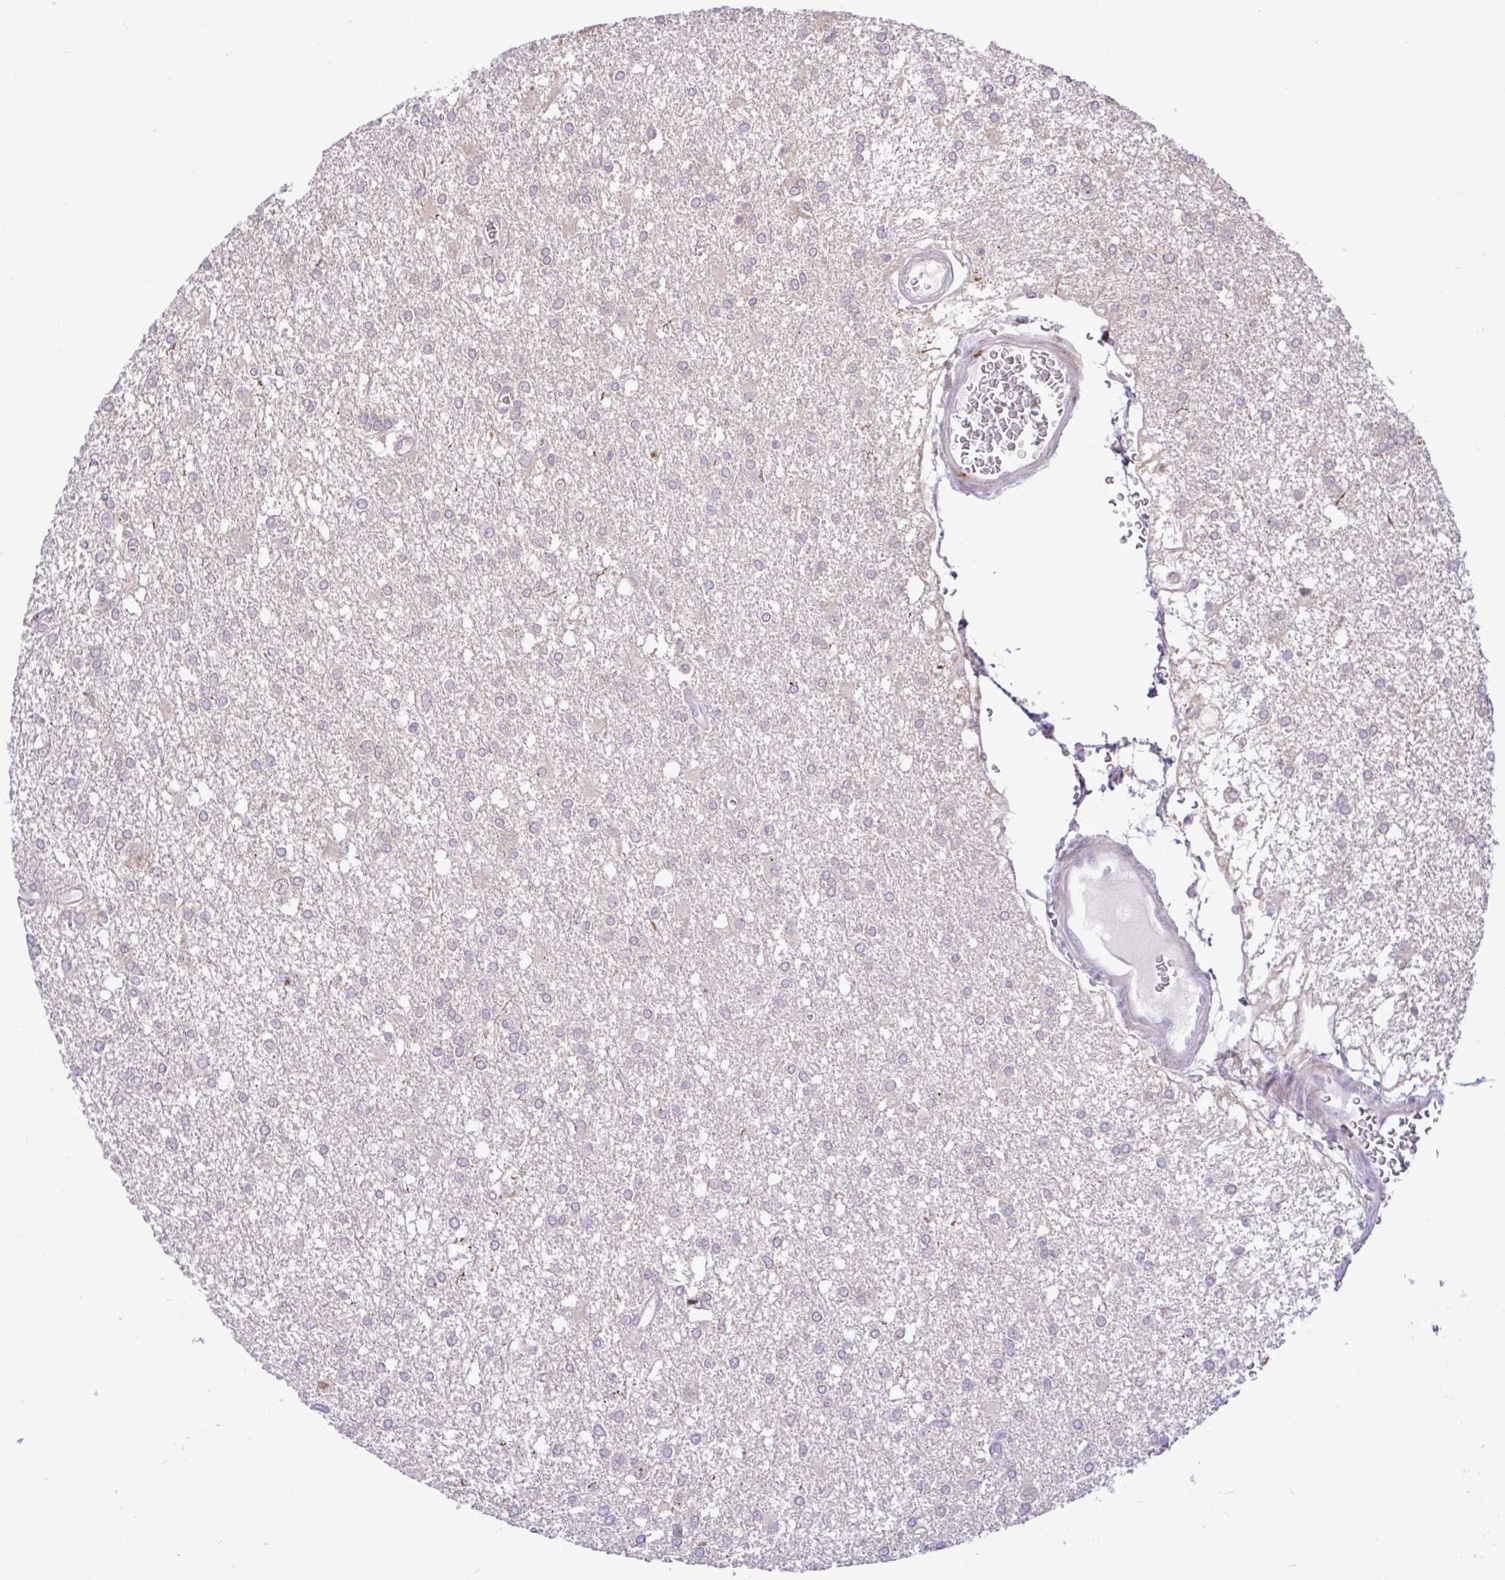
{"staining": {"intensity": "negative", "quantity": "none", "location": "none"}, "tissue": "glioma", "cell_type": "Tumor cells", "image_type": "cancer", "snomed": [{"axis": "morphology", "description": "Glioma, malignant, High grade"}, {"axis": "topography", "description": "Brain"}], "caption": "Immunohistochemistry histopathology image of human malignant glioma (high-grade) stained for a protein (brown), which exhibits no expression in tumor cells.", "gene": "ANO4", "patient": {"sex": "male", "age": 48}}